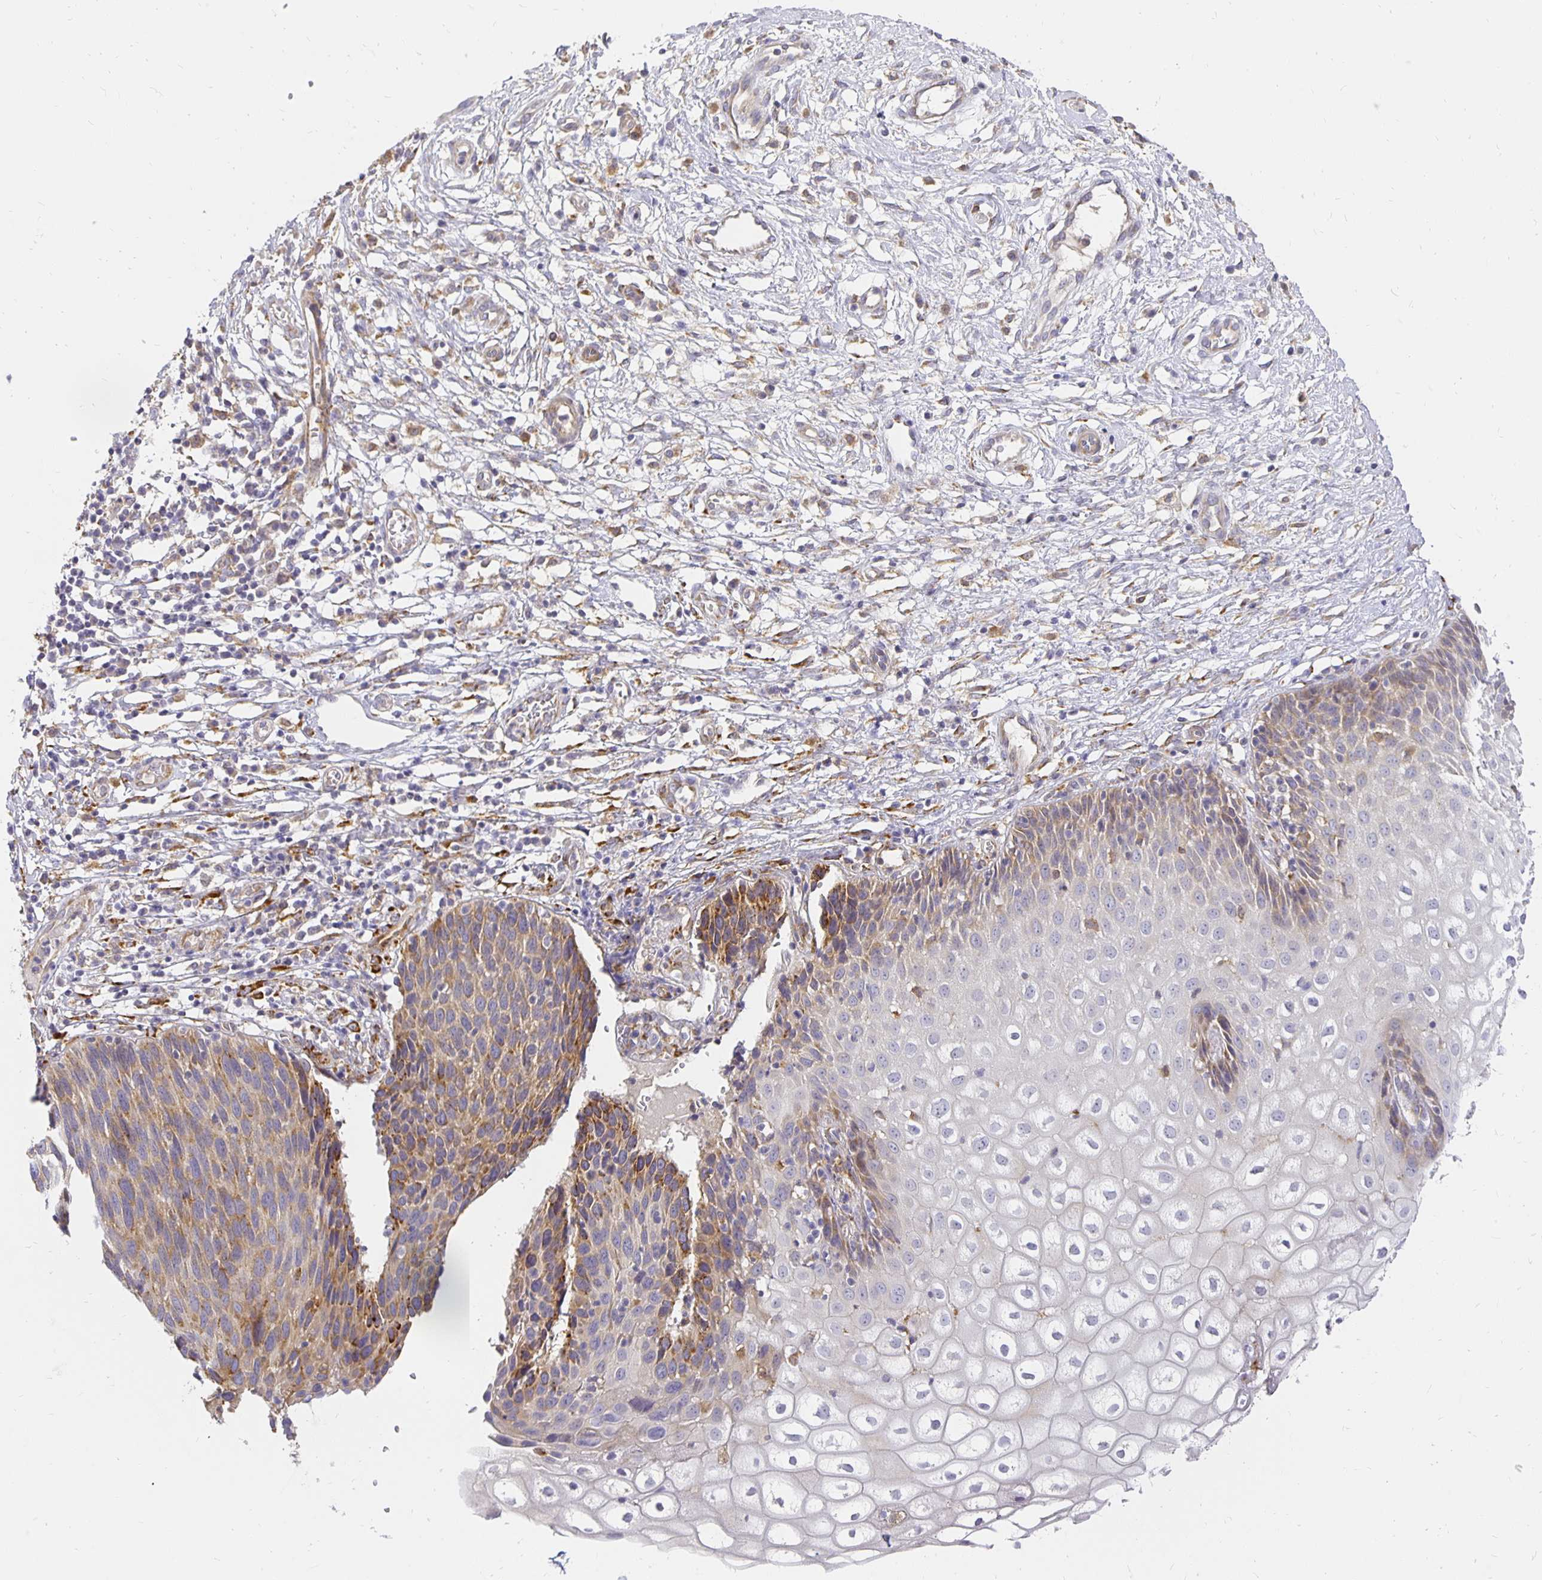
{"staining": {"intensity": "weak", "quantity": "<25%", "location": "cytoplasmic/membranous"}, "tissue": "cervix", "cell_type": "Glandular cells", "image_type": "normal", "snomed": [{"axis": "morphology", "description": "Normal tissue, NOS"}, {"axis": "topography", "description": "Cervix"}], "caption": "Glandular cells are negative for brown protein staining in normal cervix. (Brightfield microscopy of DAB IHC at high magnification).", "gene": "PLOD1", "patient": {"sex": "female", "age": 36}}